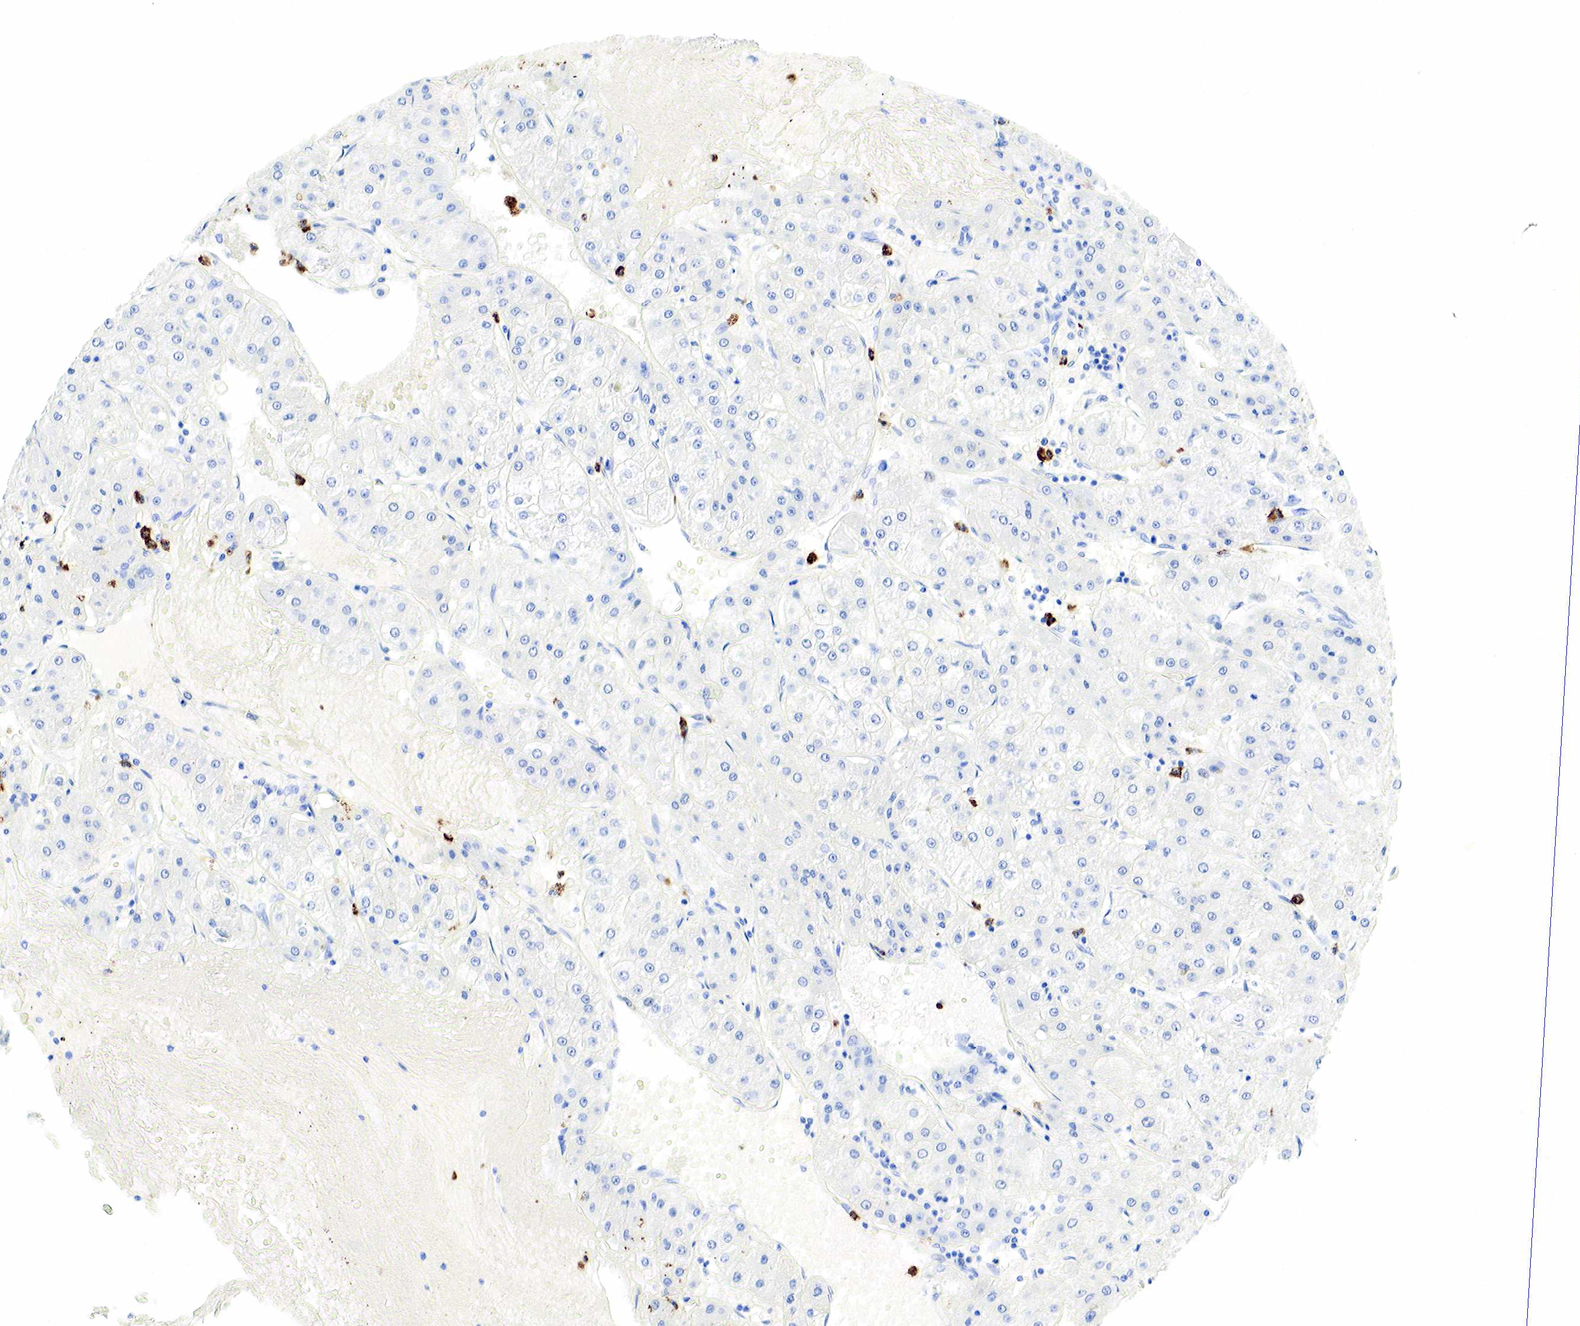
{"staining": {"intensity": "negative", "quantity": "none", "location": "none"}, "tissue": "liver cancer", "cell_type": "Tumor cells", "image_type": "cancer", "snomed": [{"axis": "morphology", "description": "Carcinoma, Hepatocellular, NOS"}, {"axis": "topography", "description": "Liver"}], "caption": "The image displays no staining of tumor cells in liver cancer (hepatocellular carcinoma). Brightfield microscopy of immunohistochemistry stained with DAB (brown) and hematoxylin (blue), captured at high magnification.", "gene": "FUT4", "patient": {"sex": "female", "age": 52}}